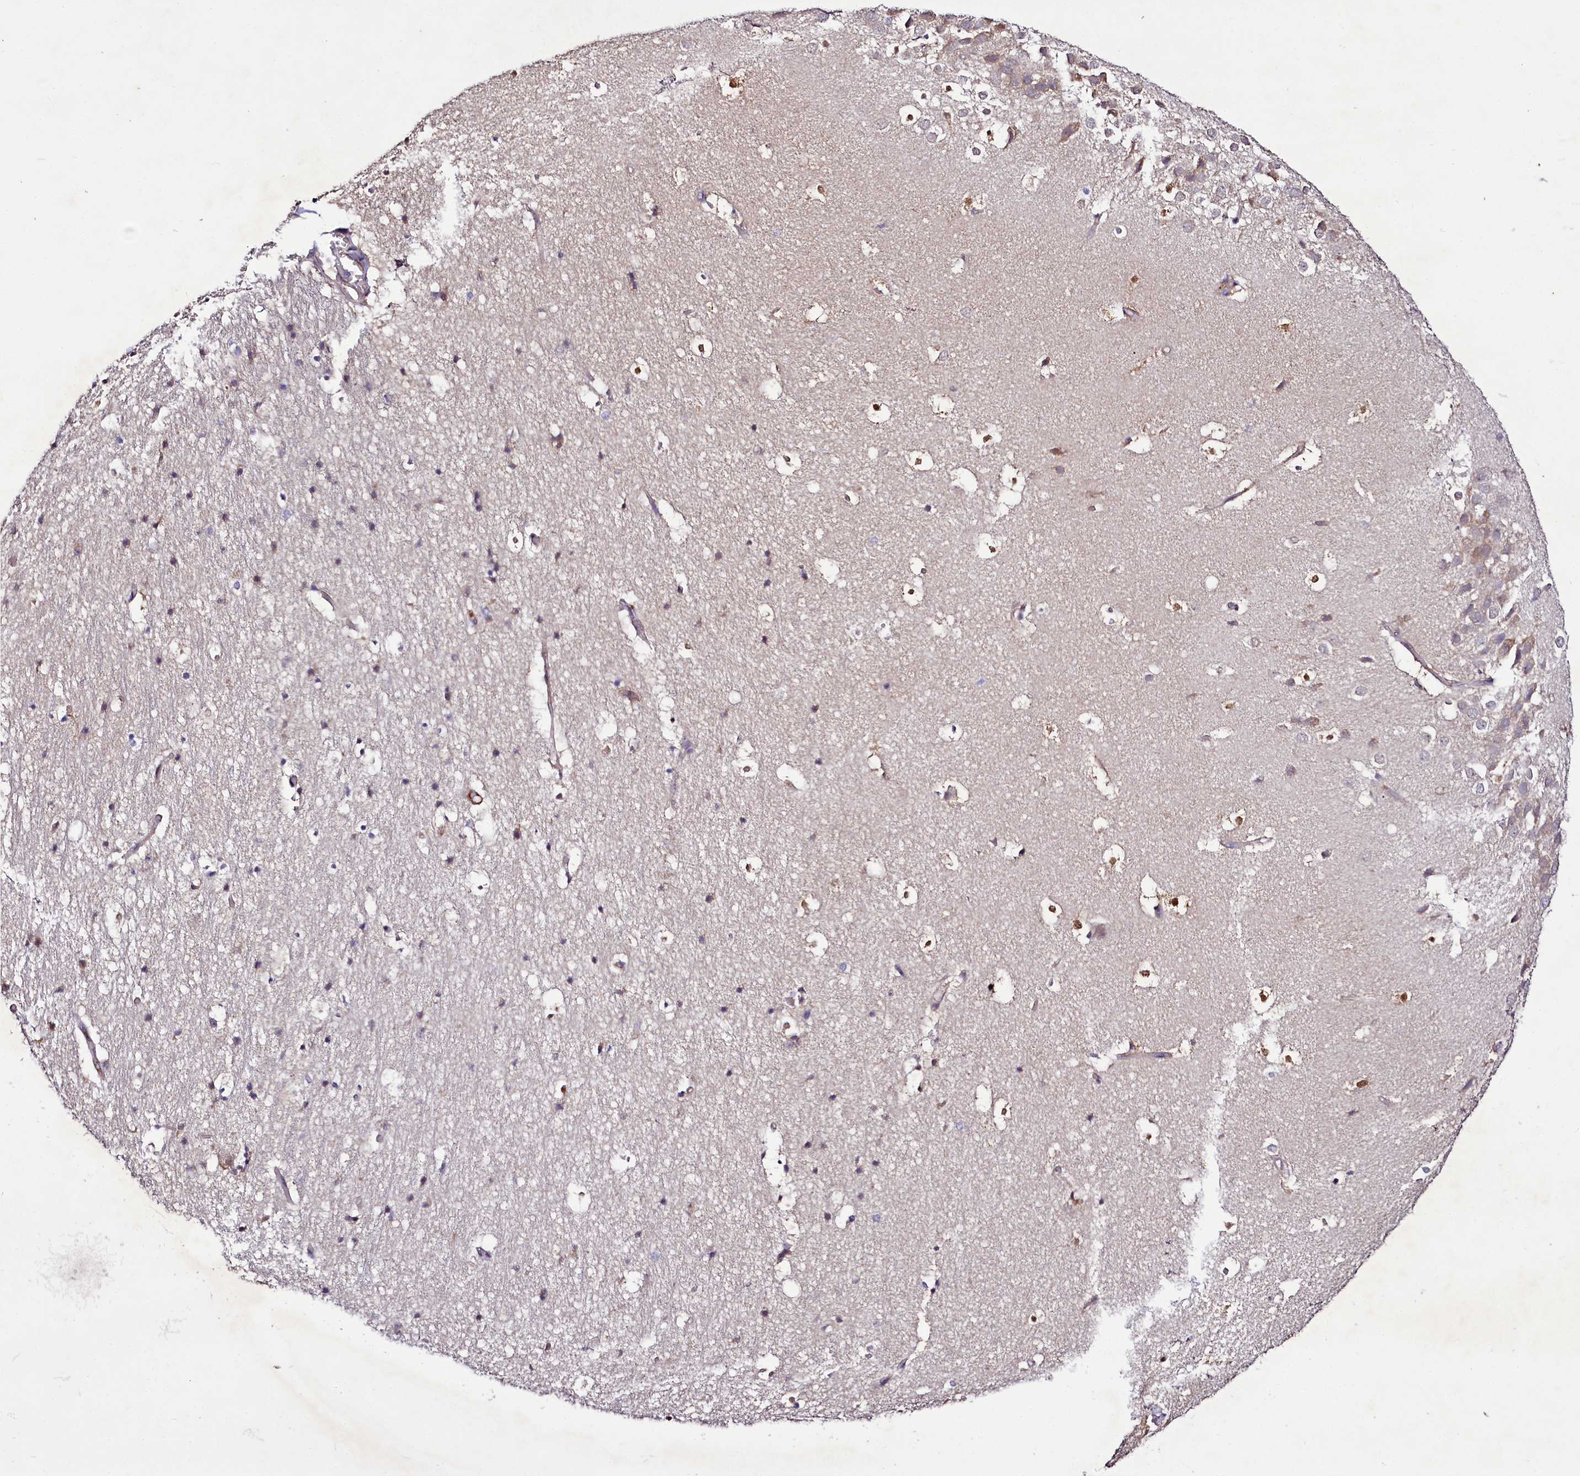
{"staining": {"intensity": "negative", "quantity": "none", "location": "none"}, "tissue": "hippocampus", "cell_type": "Glial cells", "image_type": "normal", "snomed": [{"axis": "morphology", "description": "Normal tissue, NOS"}, {"axis": "topography", "description": "Hippocampus"}], "caption": "IHC of normal hippocampus displays no staining in glial cells.", "gene": "ZC3H12C", "patient": {"sex": "female", "age": 52}}